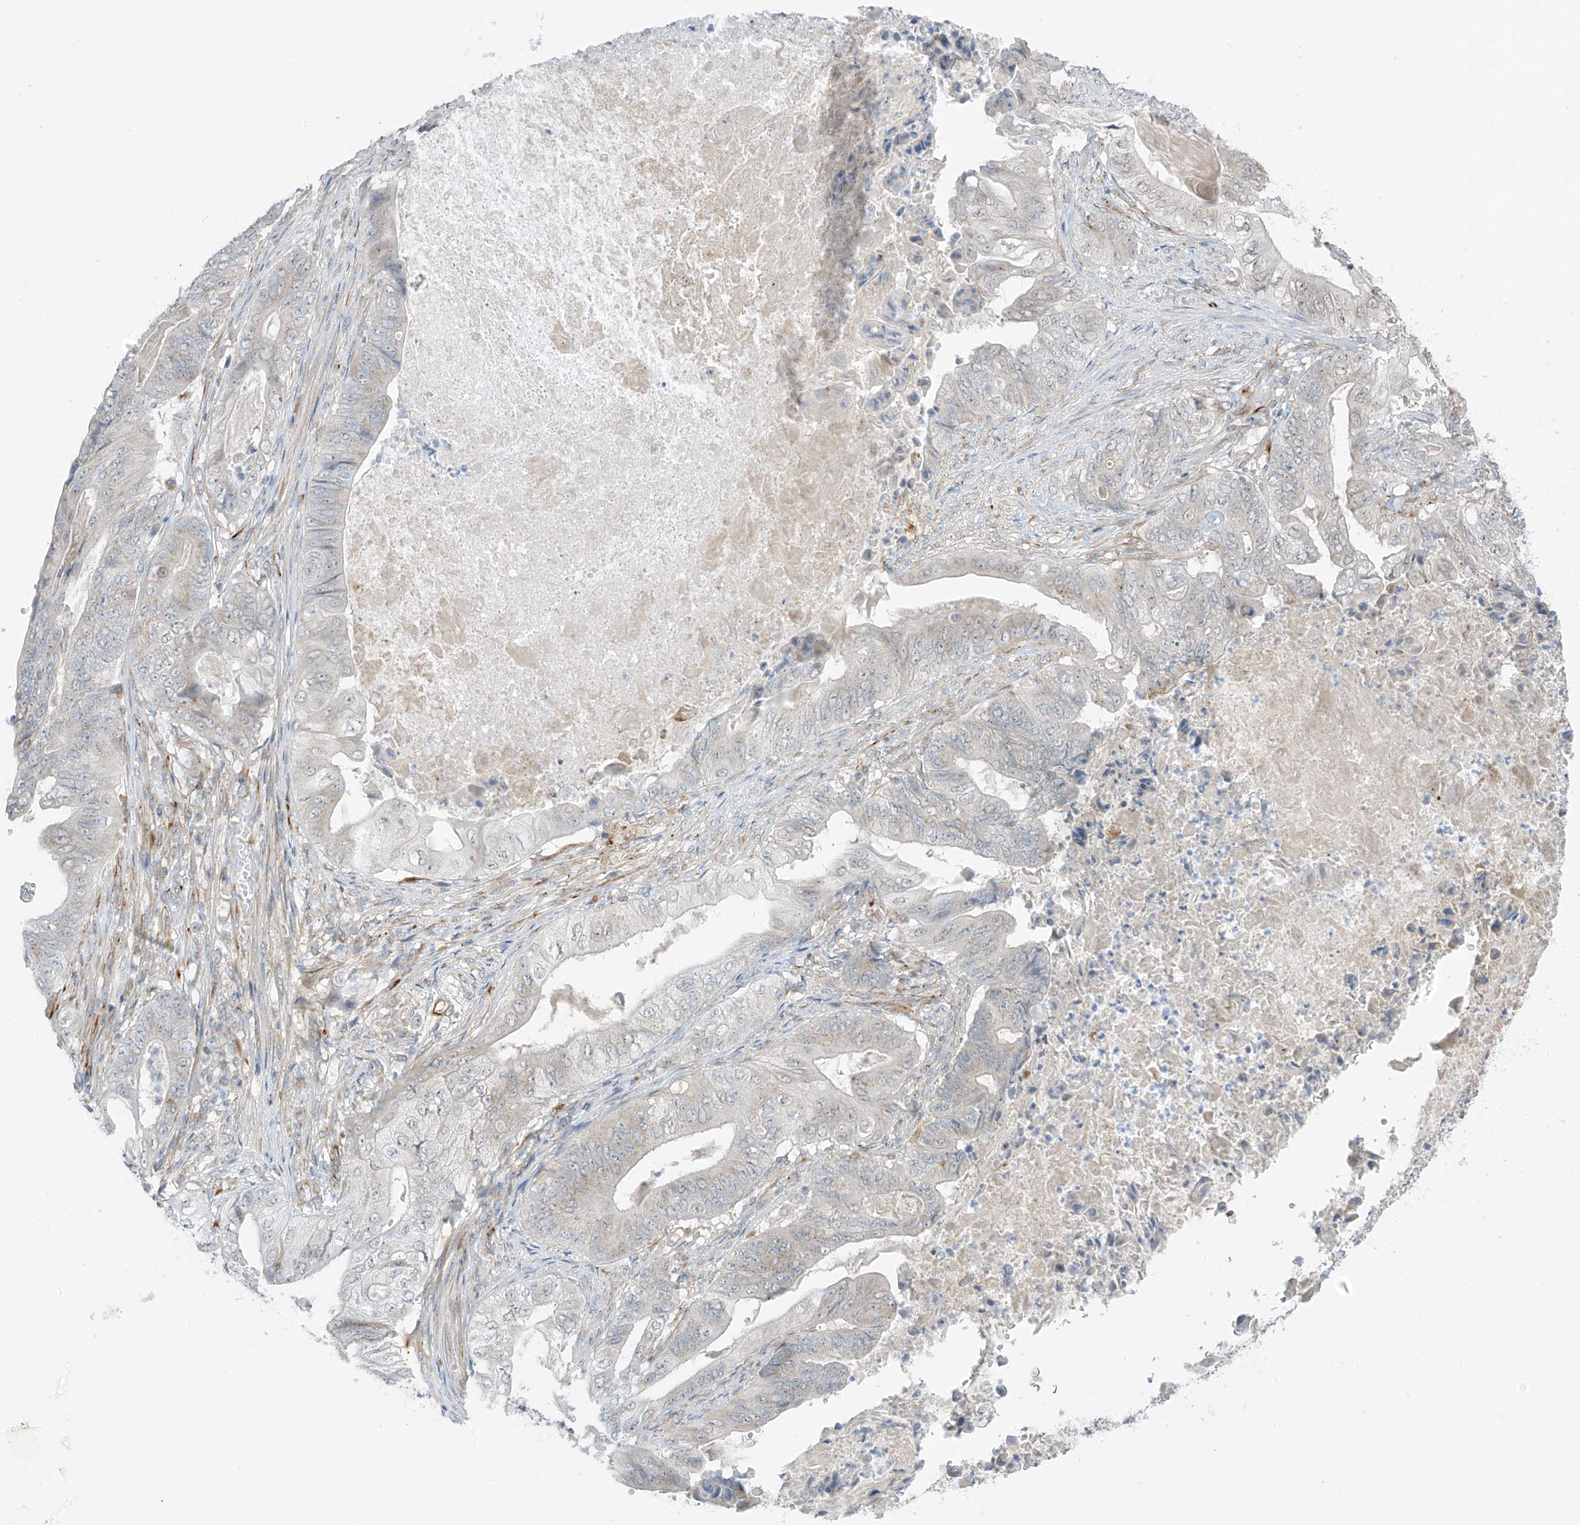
{"staining": {"intensity": "negative", "quantity": "none", "location": "none"}, "tissue": "stomach cancer", "cell_type": "Tumor cells", "image_type": "cancer", "snomed": [{"axis": "morphology", "description": "Adenocarcinoma, NOS"}, {"axis": "topography", "description": "Stomach"}], "caption": "Immunohistochemistry image of stomach cancer stained for a protein (brown), which shows no expression in tumor cells. (Immunohistochemistry, brightfield microscopy, high magnification).", "gene": "HS6ST2", "patient": {"sex": "female", "age": 73}}